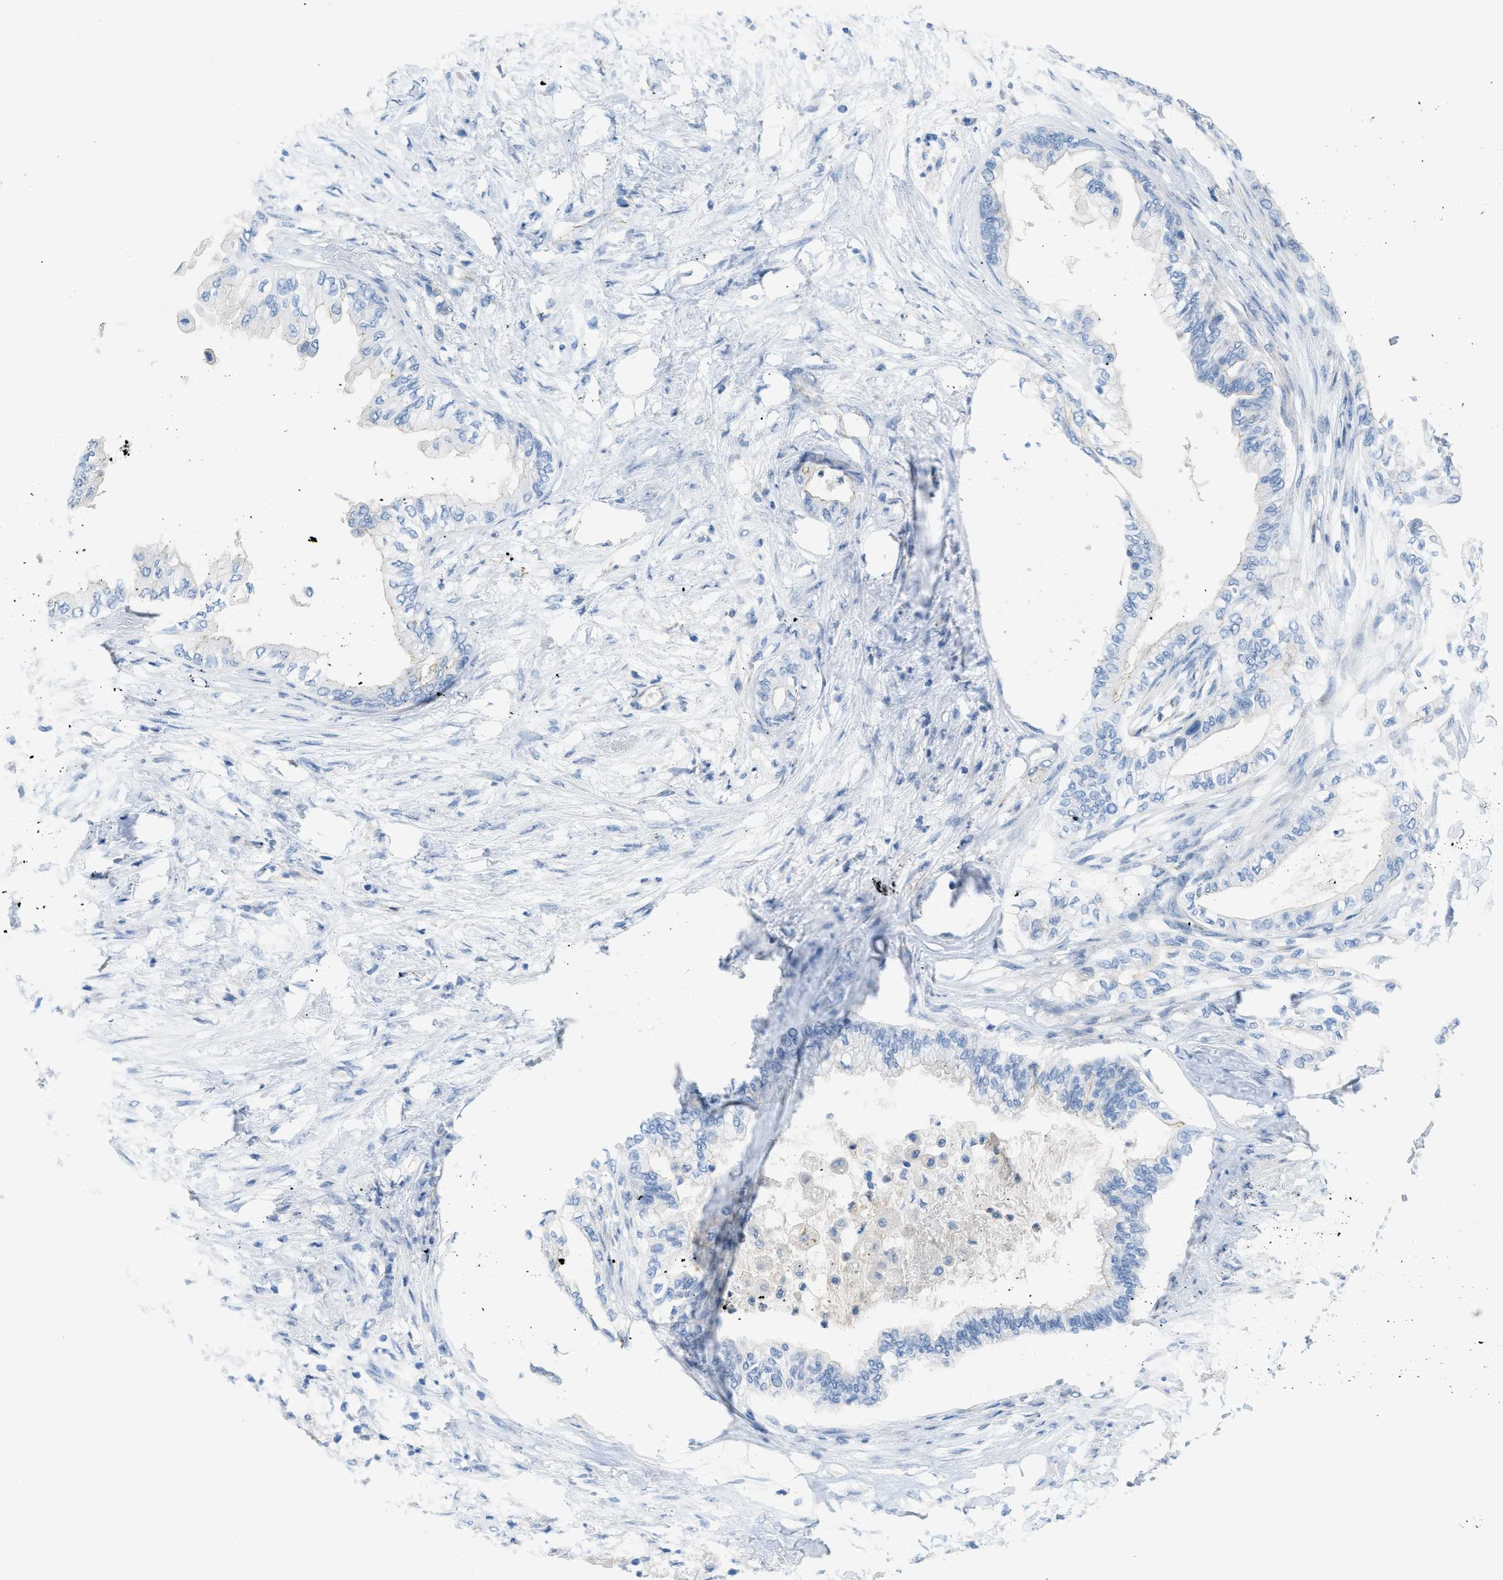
{"staining": {"intensity": "negative", "quantity": "none", "location": "none"}, "tissue": "pancreatic cancer", "cell_type": "Tumor cells", "image_type": "cancer", "snomed": [{"axis": "morphology", "description": "Normal tissue, NOS"}, {"axis": "morphology", "description": "Adenocarcinoma, NOS"}, {"axis": "topography", "description": "Pancreas"}, {"axis": "topography", "description": "Duodenum"}], "caption": "Tumor cells show no significant staining in adenocarcinoma (pancreatic). (DAB (3,3'-diaminobenzidine) IHC with hematoxylin counter stain).", "gene": "CRB3", "patient": {"sex": "female", "age": 60}}